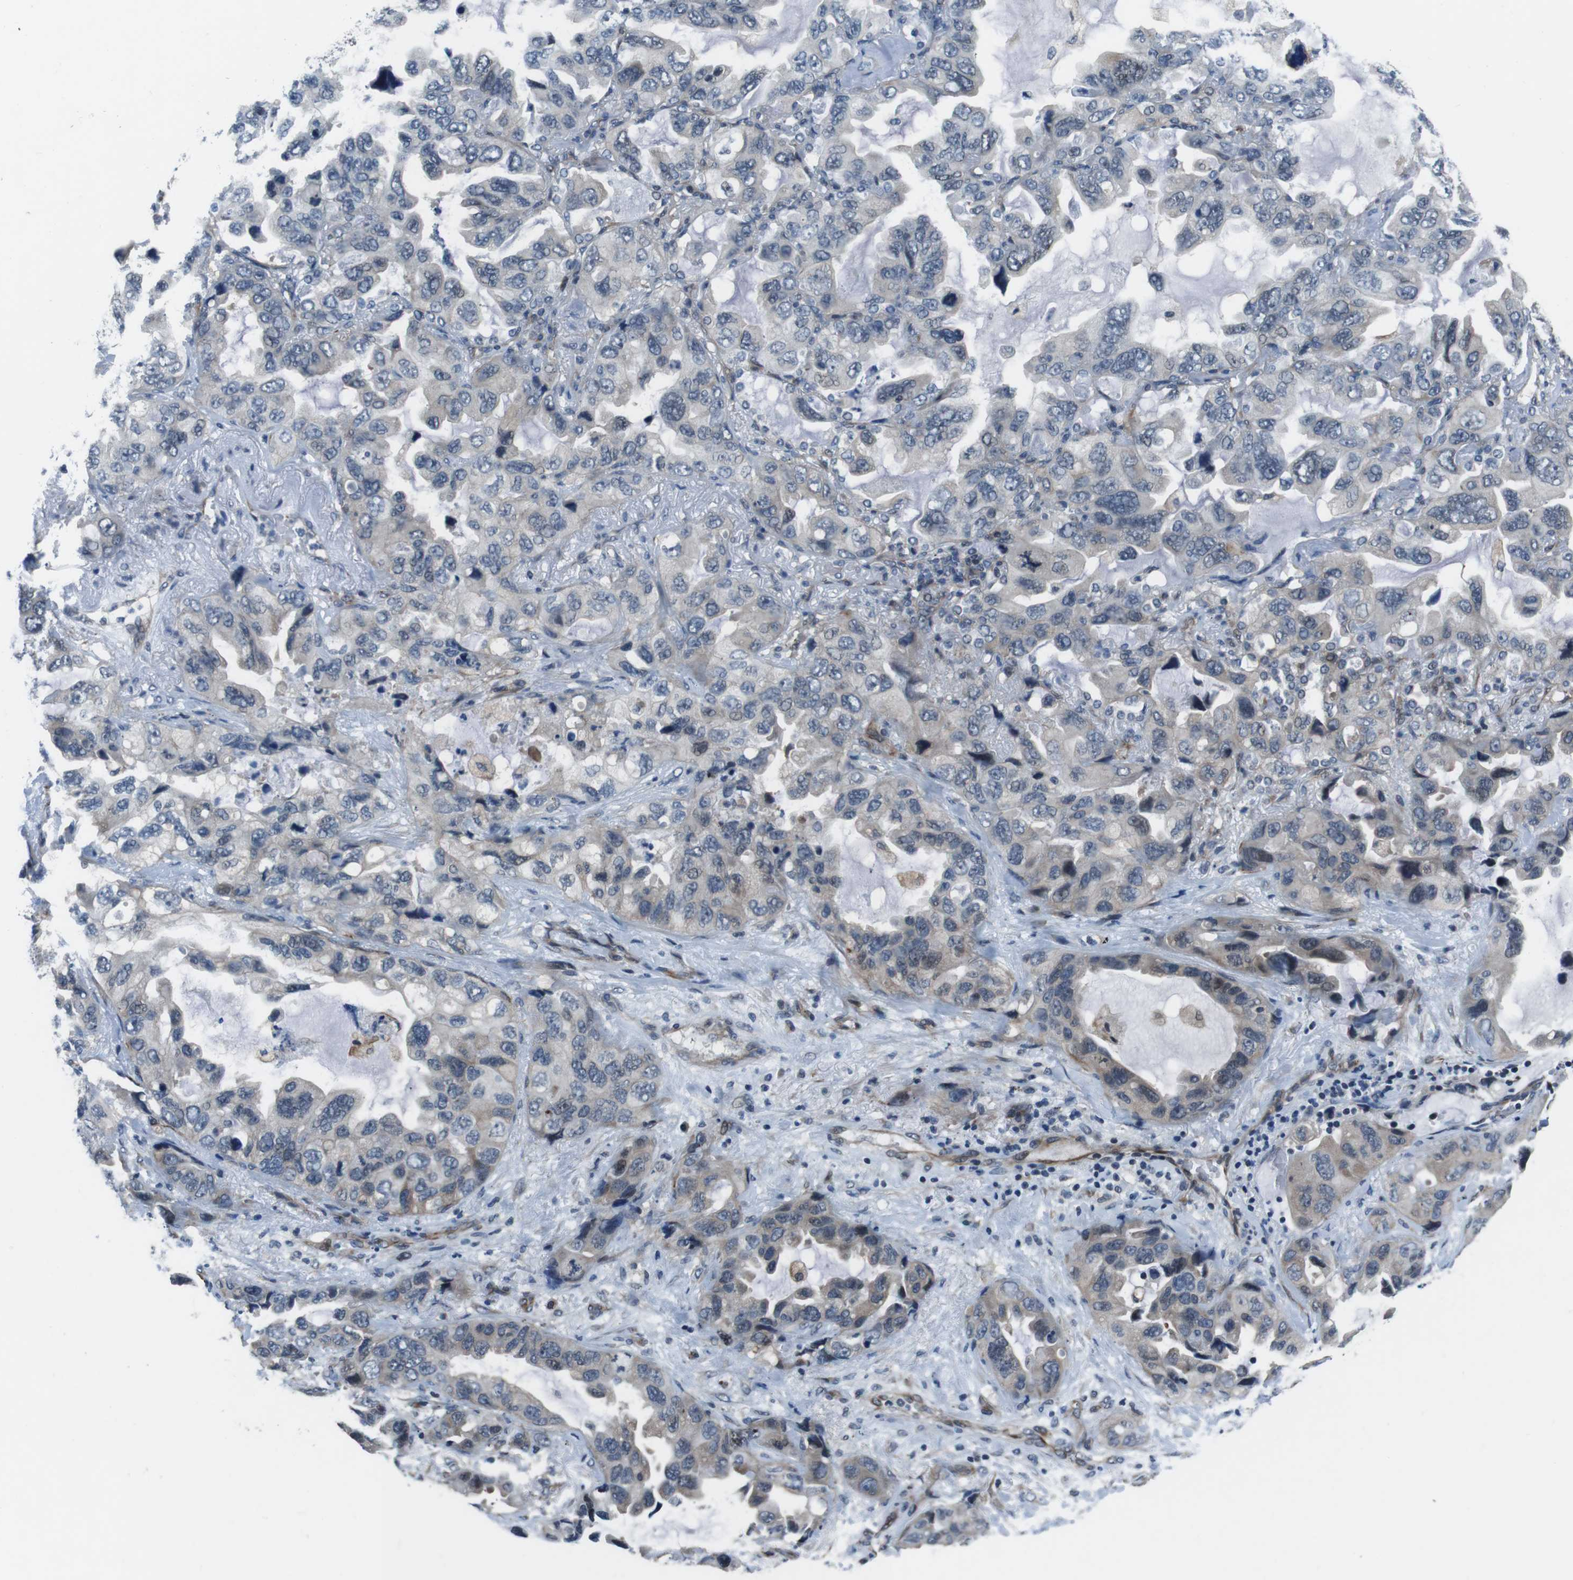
{"staining": {"intensity": "negative", "quantity": "none", "location": "none"}, "tissue": "lung cancer", "cell_type": "Tumor cells", "image_type": "cancer", "snomed": [{"axis": "morphology", "description": "Squamous cell carcinoma, NOS"}, {"axis": "topography", "description": "Lung"}], "caption": "A micrograph of lung cancer stained for a protein exhibits no brown staining in tumor cells.", "gene": "LRRC49", "patient": {"sex": "female", "age": 73}}